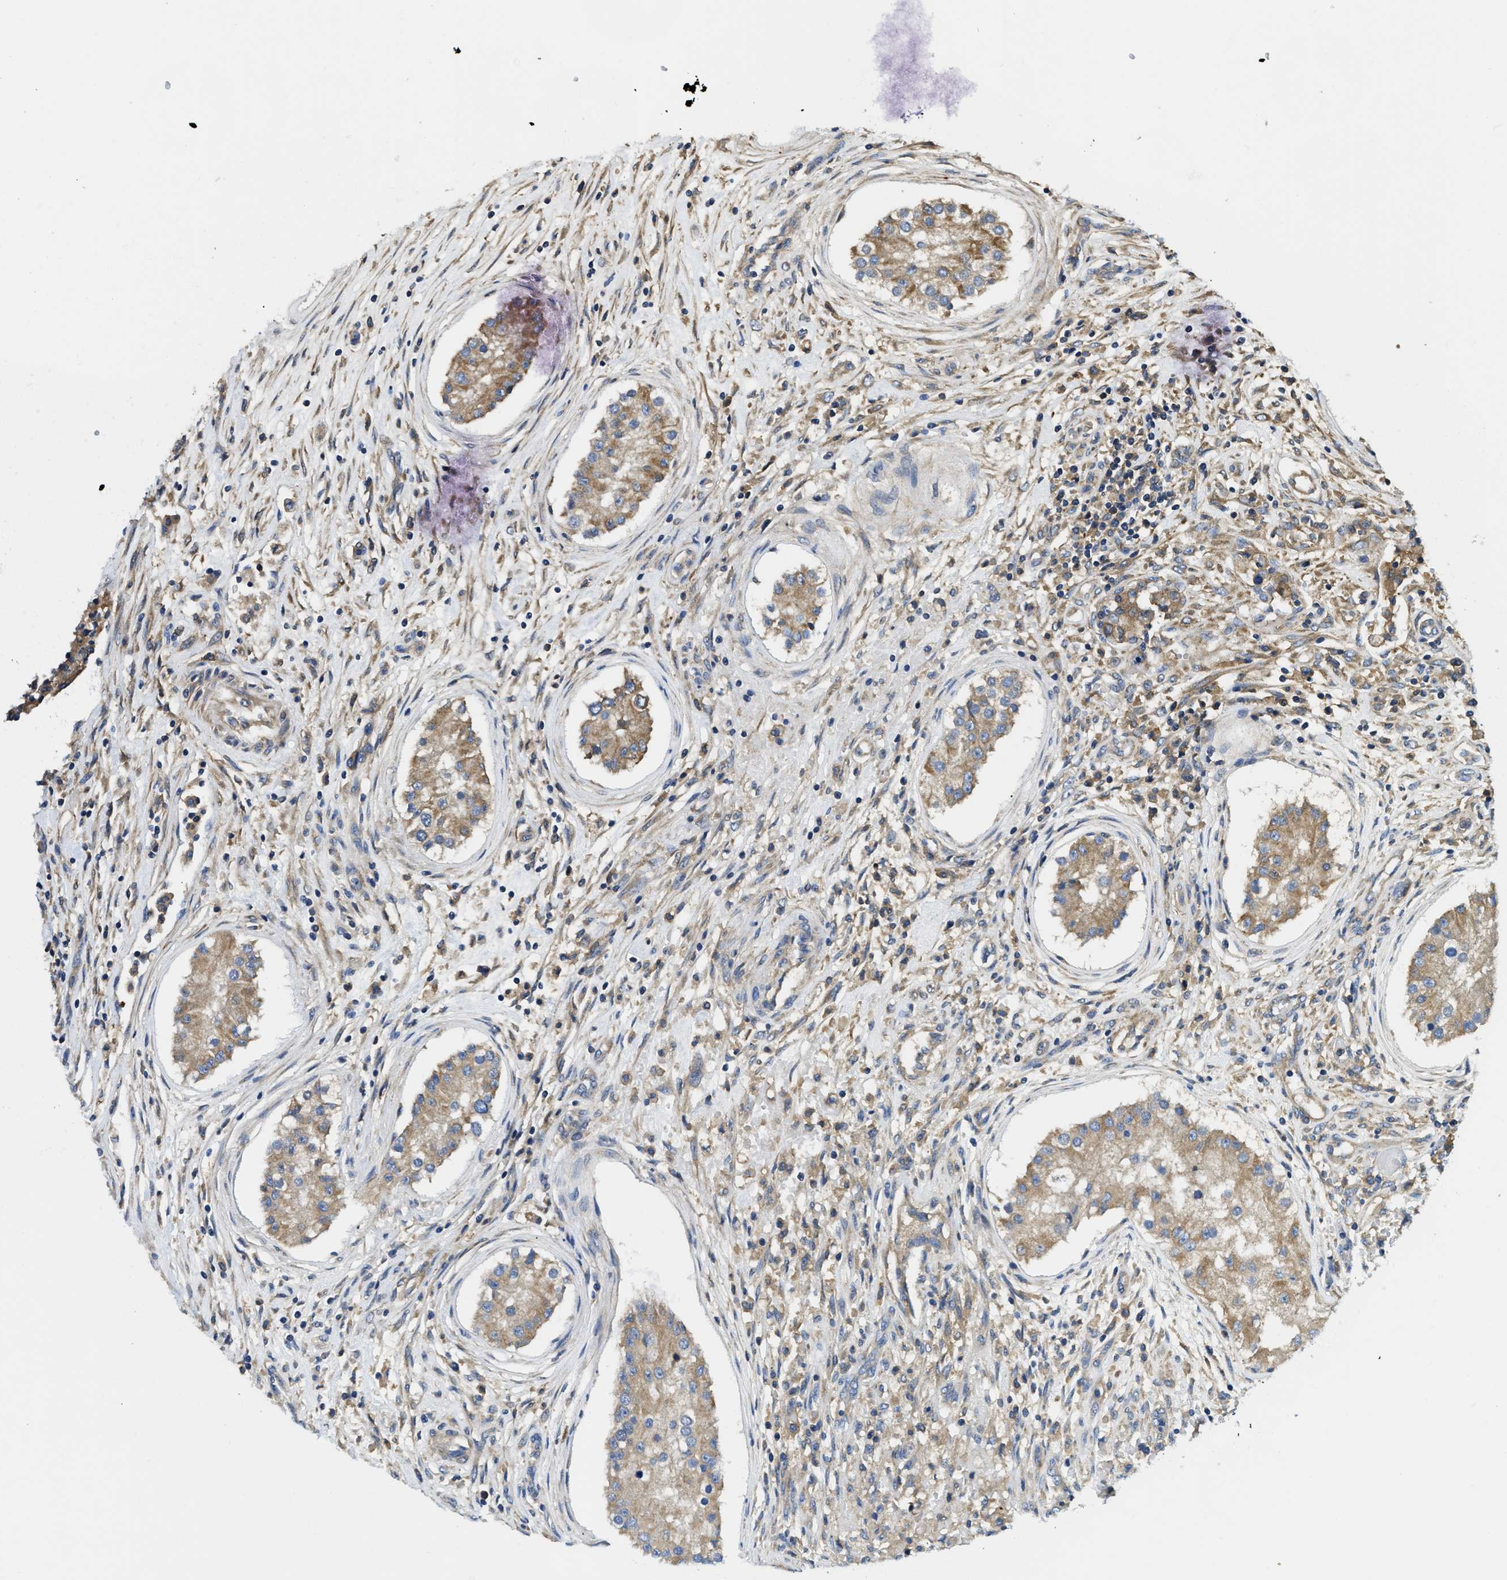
{"staining": {"intensity": "moderate", "quantity": "25%-75%", "location": "cytoplasmic/membranous"}, "tissue": "testis cancer", "cell_type": "Tumor cells", "image_type": "cancer", "snomed": [{"axis": "morphology", "description": "Carcinoma, Embryonal, NOS"}, {"axis": "topography", "description": "Testis"}], "caption": "An IHC micrograph of neoplastic tissue is shown. Protein staining in brown highlights moderate cytoplasmic/membranous positivity in testis cancer (embryonal carcinoma) within tumor cells.", "gene": "STAT2", "patient": {"sex": "male", "age": 25}}